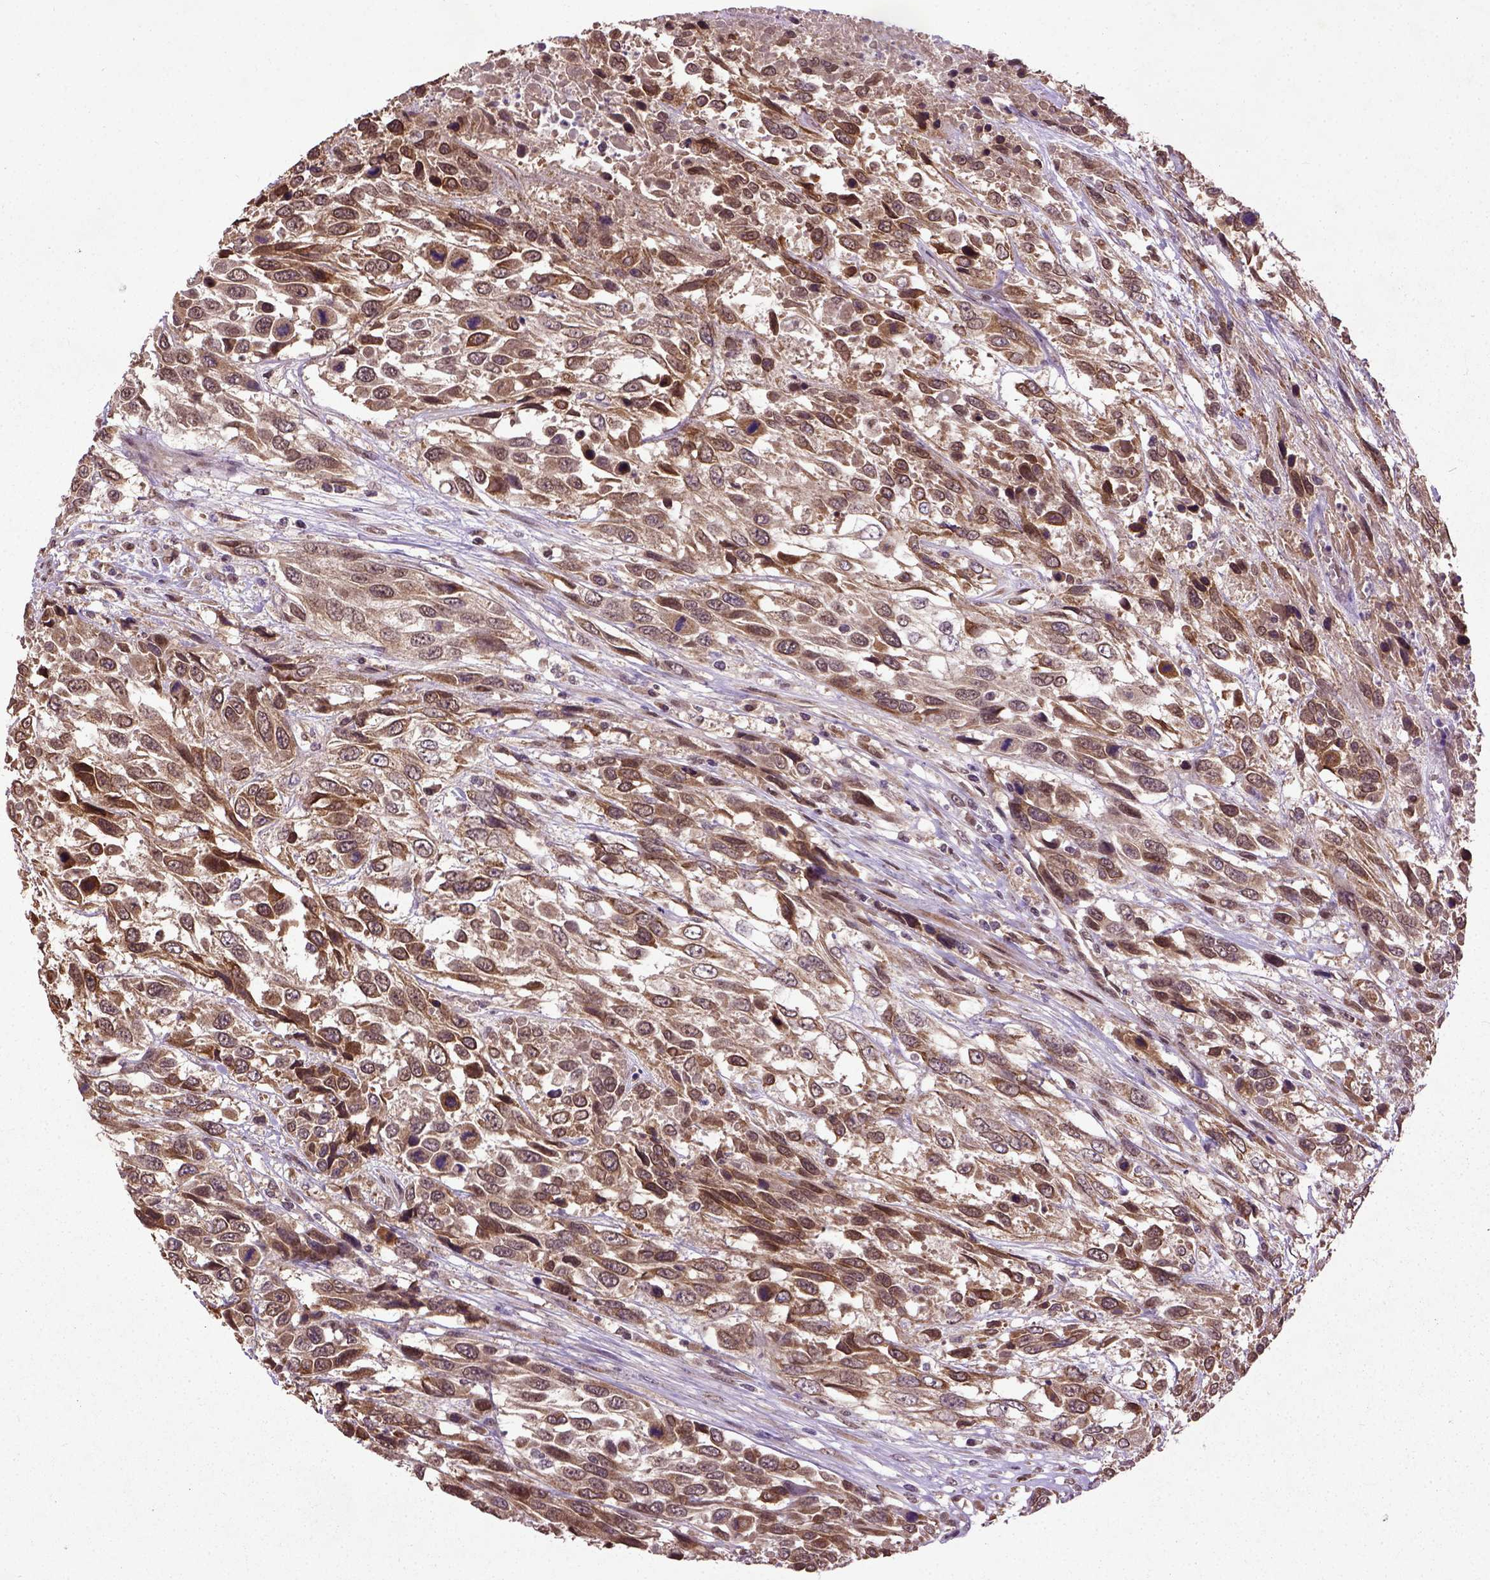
{"staining": {"intensity": "moderate", "quantity": "<25%", "location": "nuclear"}, "tissue": "urothelial cancer", "cell_type": "Tumor cells", "image_type": "cancer", "snomed": [{"axis": "morphology", "description": "Urothelial carcinoma, High grade"}, {"axis": "topography", "description": "Urinary bladder"}], "caption": "Tumor cells exhibit moderate nuclear positivity in approximately <25% of cells in urothelial carcinoma (high-grade).", "gene": "UBA3", "patient": {"sex": "female", "age": 70}}